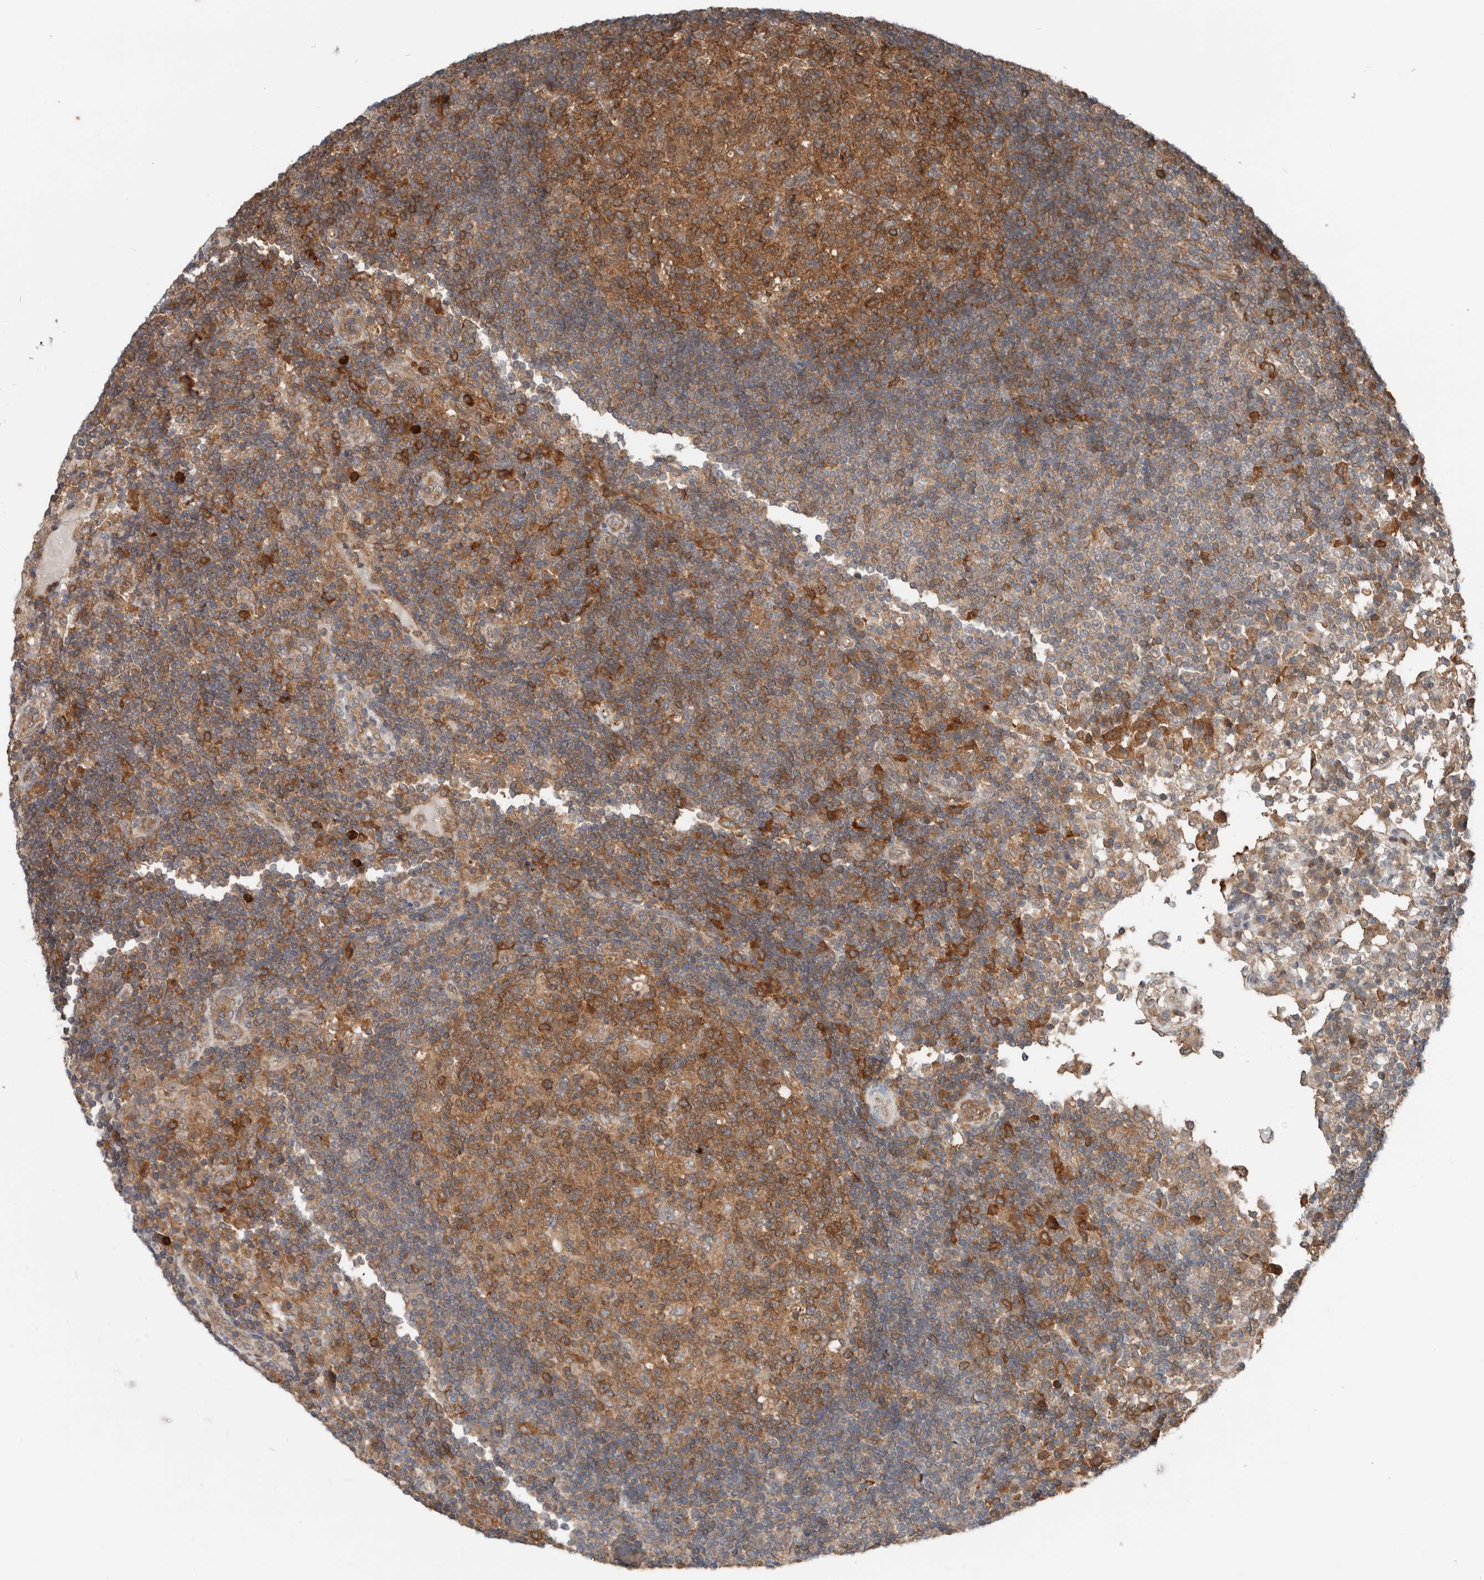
{"staining": {"intensity": "strong", "quantity": ">75%", "location": "cytoplasmic/membranous"}, "tissue": "lymph node", "cell_type": "Germinal center cells", "image_type": "normal", "snomed": [{"axis": "morphology", "description": "Normal tissue, NOS"}, {"axis": "topography", "description": "Lymph node"}], "caption": "Germinal center cells show strong cytoplasmic/membranous staining in about >75% of cells in benign lymph node.", "gene": "XPNPEP1", "patient": {"sex": "female", "age": 53}}